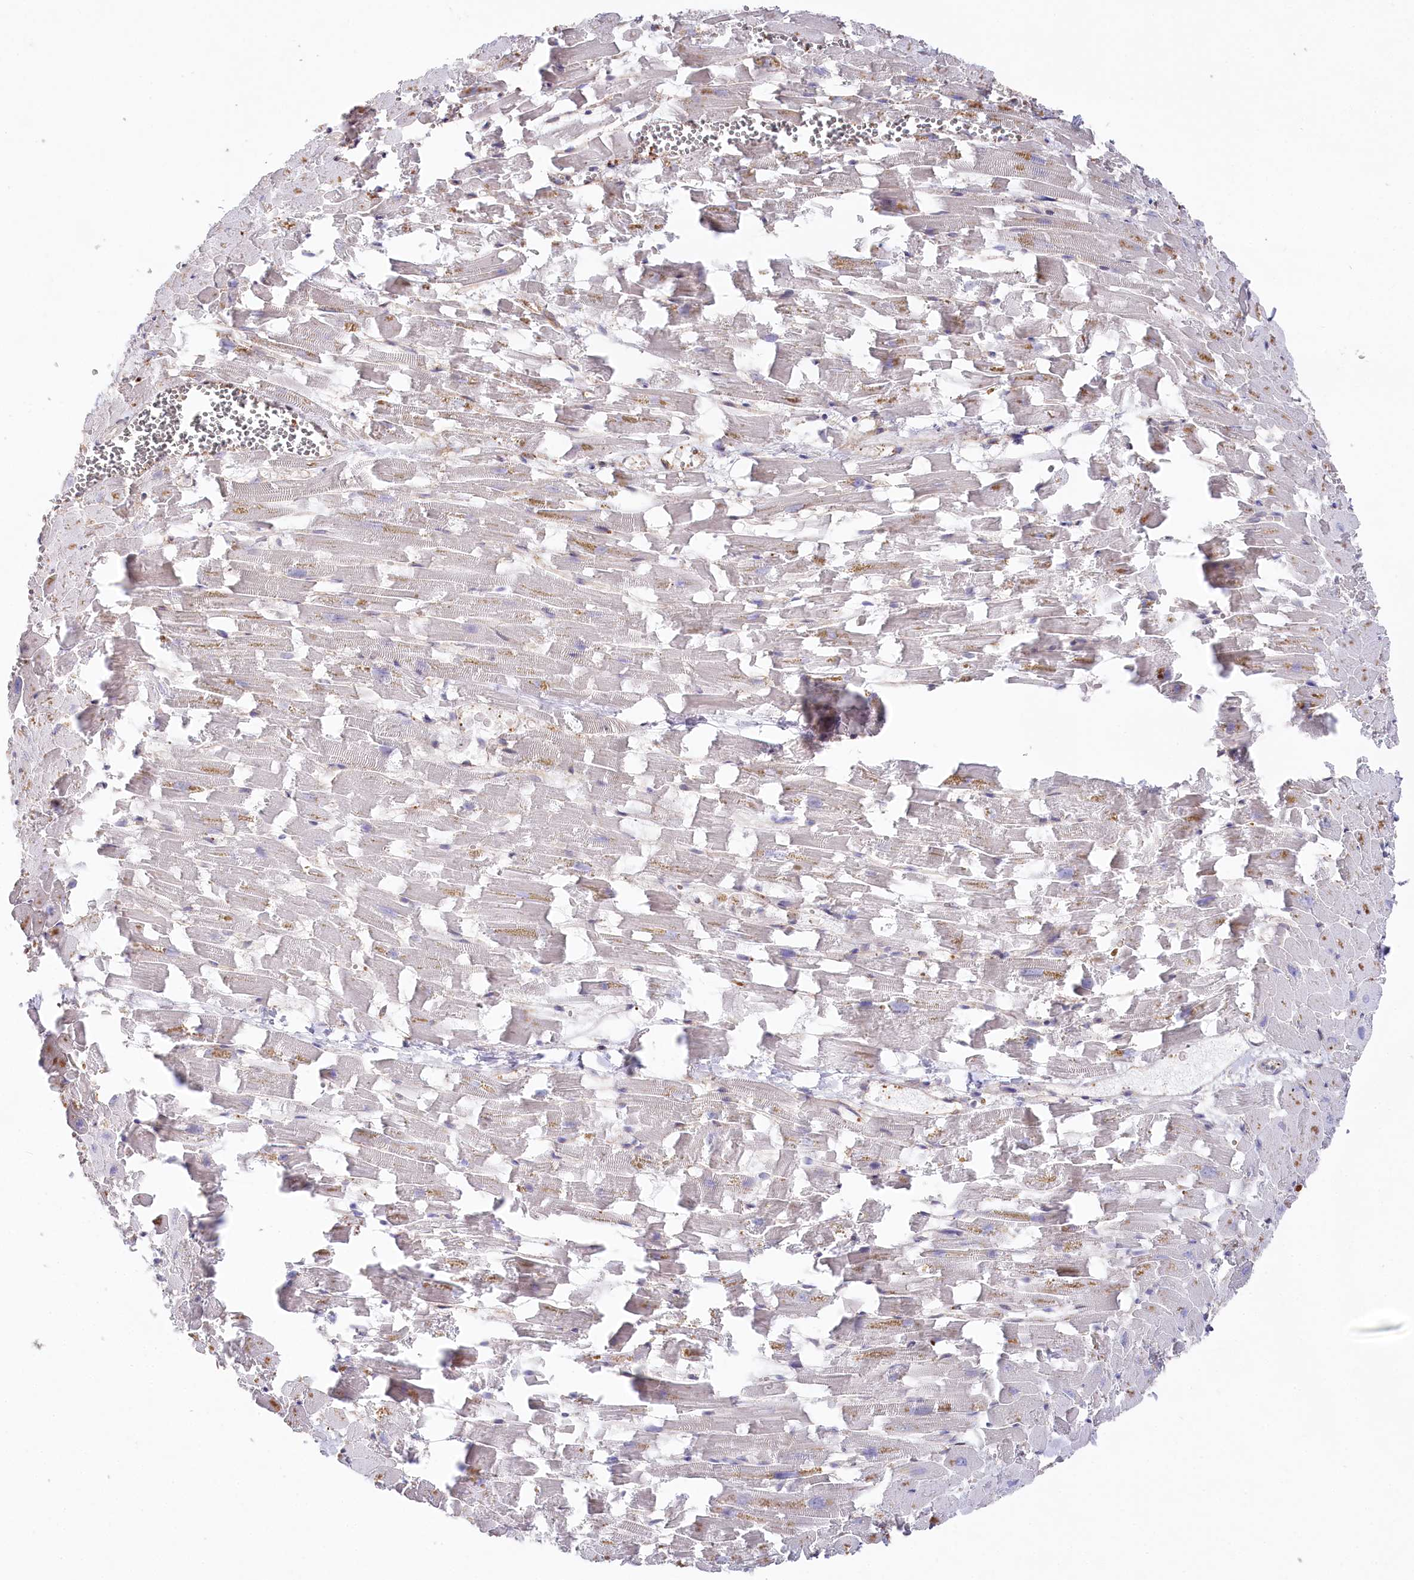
{"staining": {"intensity": "negative", "quantity": "none", "location": "none"}, "tissue": "heart muscle", "cell_type": "Cardiomyocytes", "image_type": "normal", "snomed": [{"axis": "morphology", "description": "Normal tissue, NOS"}, {"axis": "topography", "description": "Heart"}], "caption": "This is a image of immunohistochemistry (IHC) staining of benign heart muscle, which shows no positivity in cardiomyocytes.", "gene": "PPP1R21", "patient": {"sex": "female", "age": 64}}